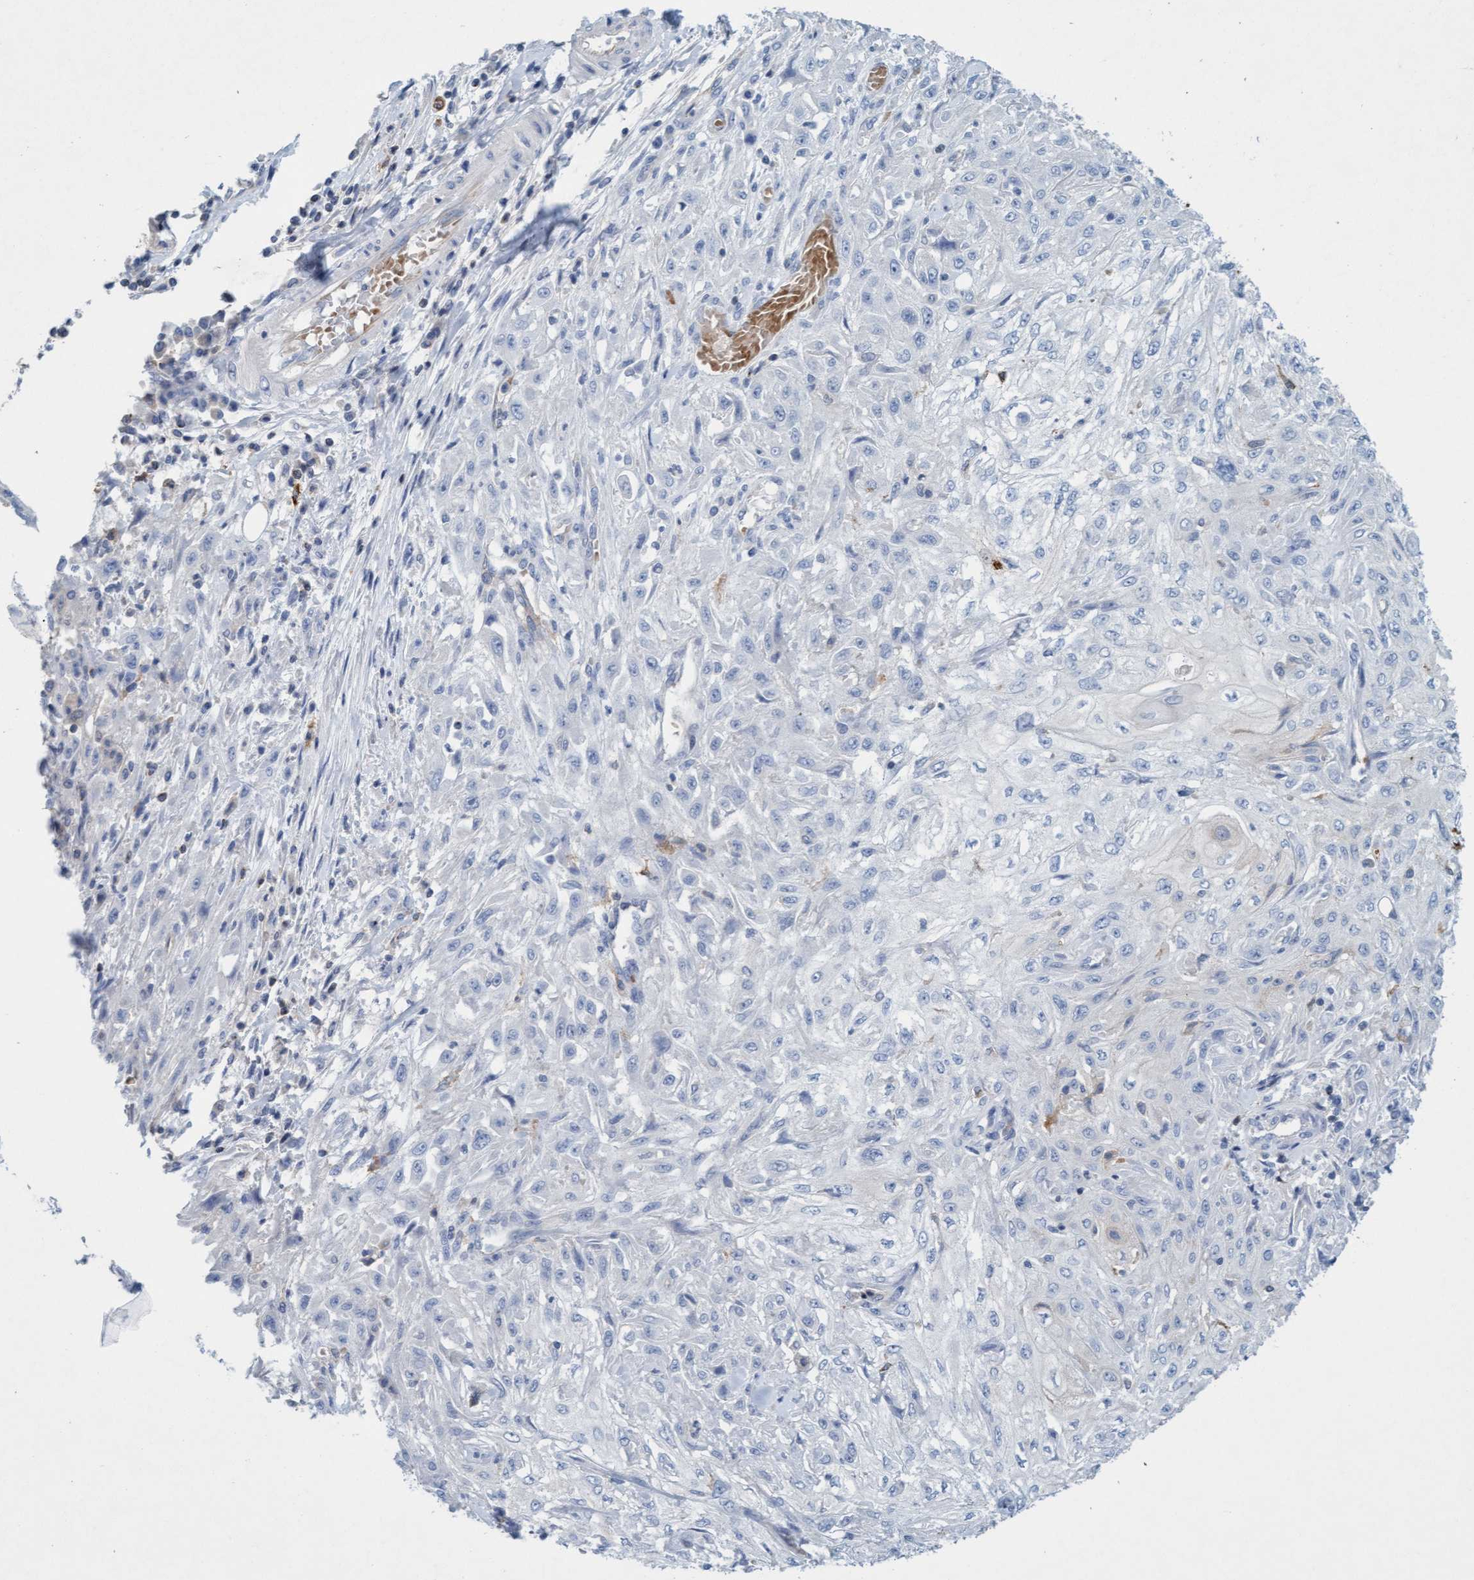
{"staining": {"intensity": "negative", "quantity": "none", "location": "none"}, "tissue": "skin cancer", "cell_type": "Tumor cells", "image_type": "cancer", "snomed": [{"axis": "morphology", "description": "Squamous cell carcinoma, NOS"}, {"axis": "morphology", "description": "Squamous cell carcinoma, metastatic, NOS"}, {"axis": "topography", "description": "Skin"}, {"axis": "topography", "description": "Lymph node"}], "caption": "Immunohistochemistry (IHC) of human skin cancer (squamous cell carcinoma) reveals no staining in tumor cells.", "gene": "SIGIRR", "patient": {"sex": "male", "age": 75}}